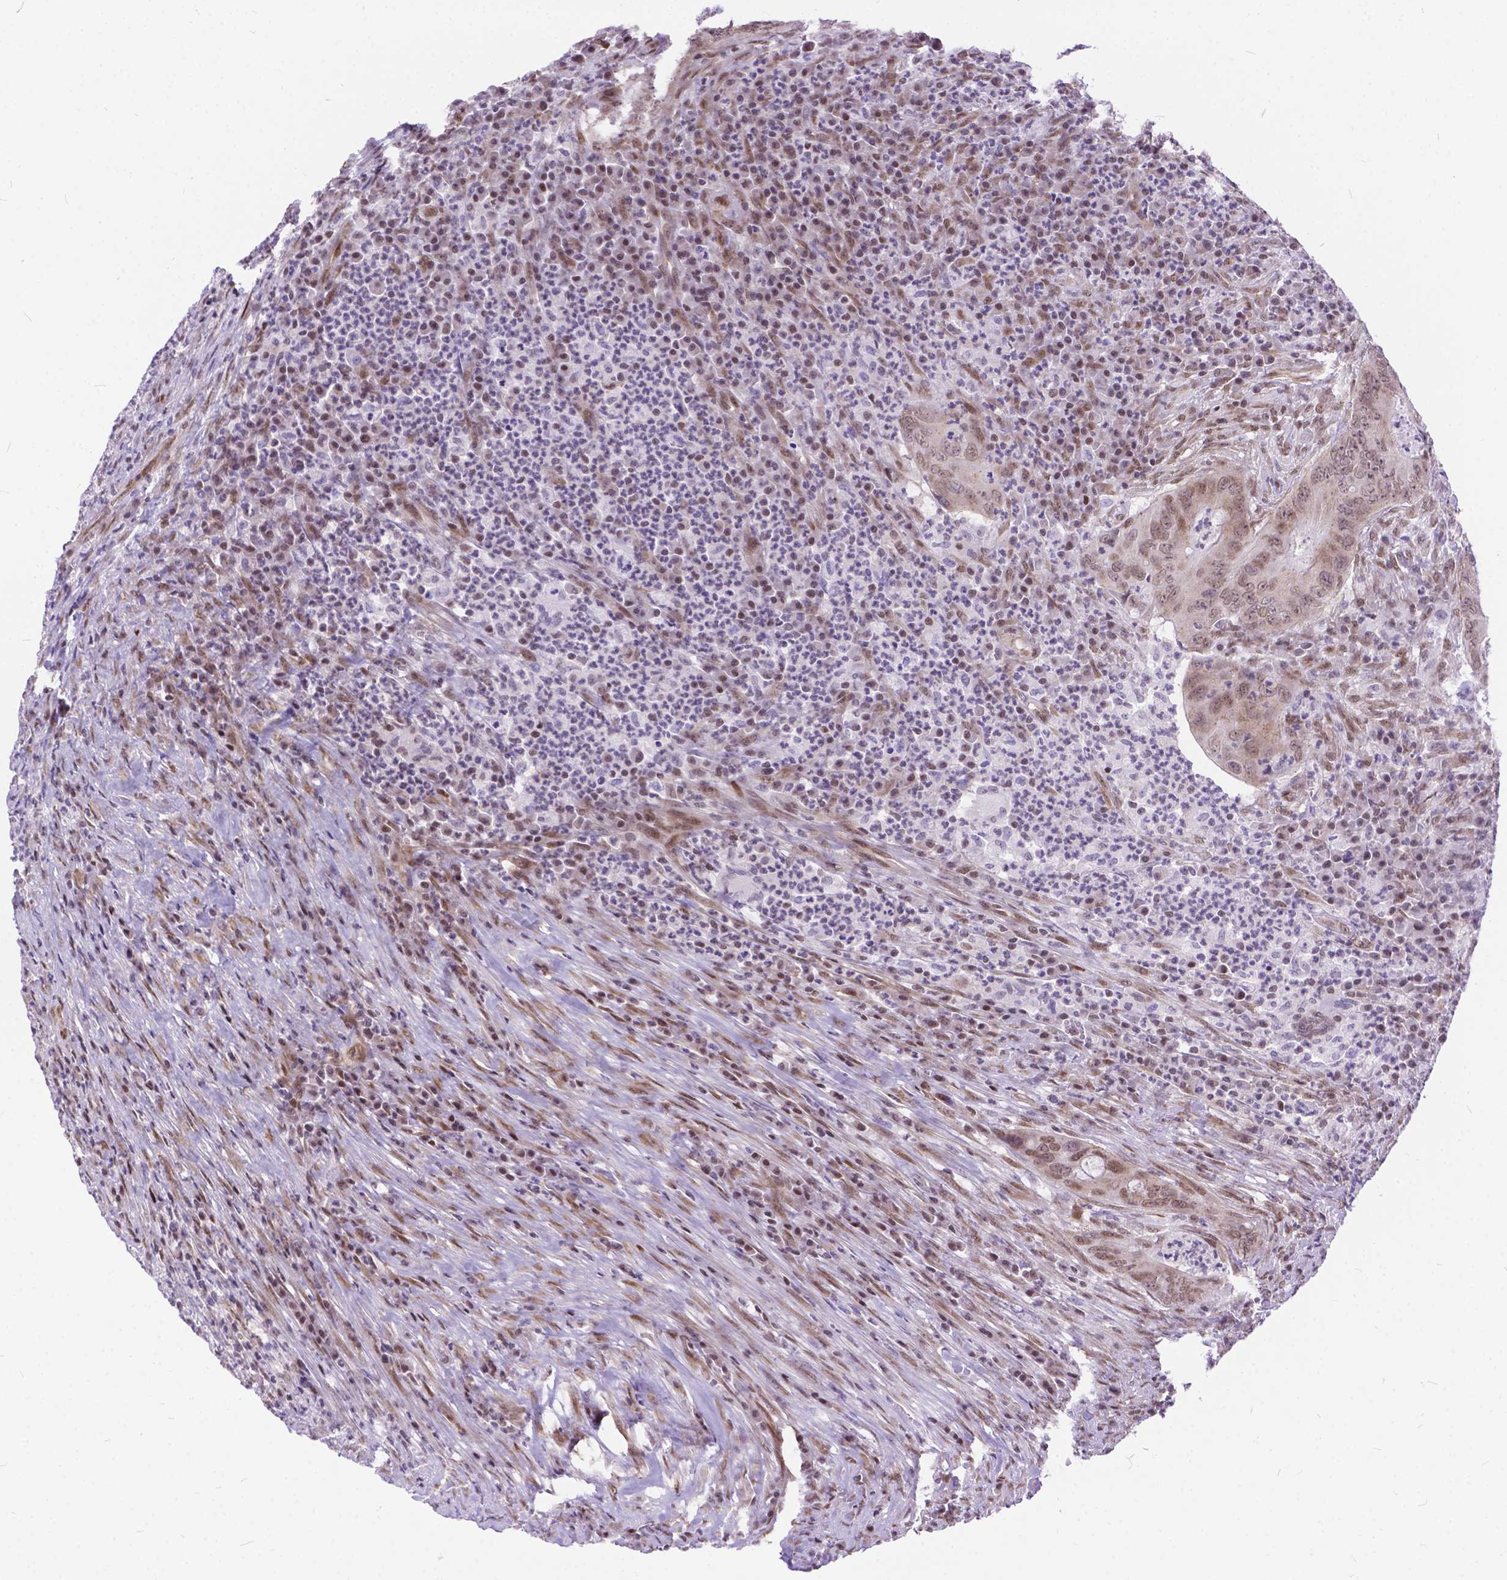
{"staining": {"intensity": "weak", "quantity": ">75%", "location": "cytoplasmic/membranous,nuclear"}, "tissue": "colorectal cancer", "cell_type": "Tumor cells", "image_type": "cancer", "snomed": [{"axis": "morphology", "description": "Adenocarcinoma, NOS"}, {"axis": "topography", "description": "Colon"}], "caption": "Immunohistochemistry image of human colorectal adenocarcinoma stained for a protein (brown), which displays low levels of weak cytoplasmic/membranous and nuclear staining in approximately >75% of tumor cells.", "gene": "FAM124B", "patient": {"sex": "female", "age": 74}}